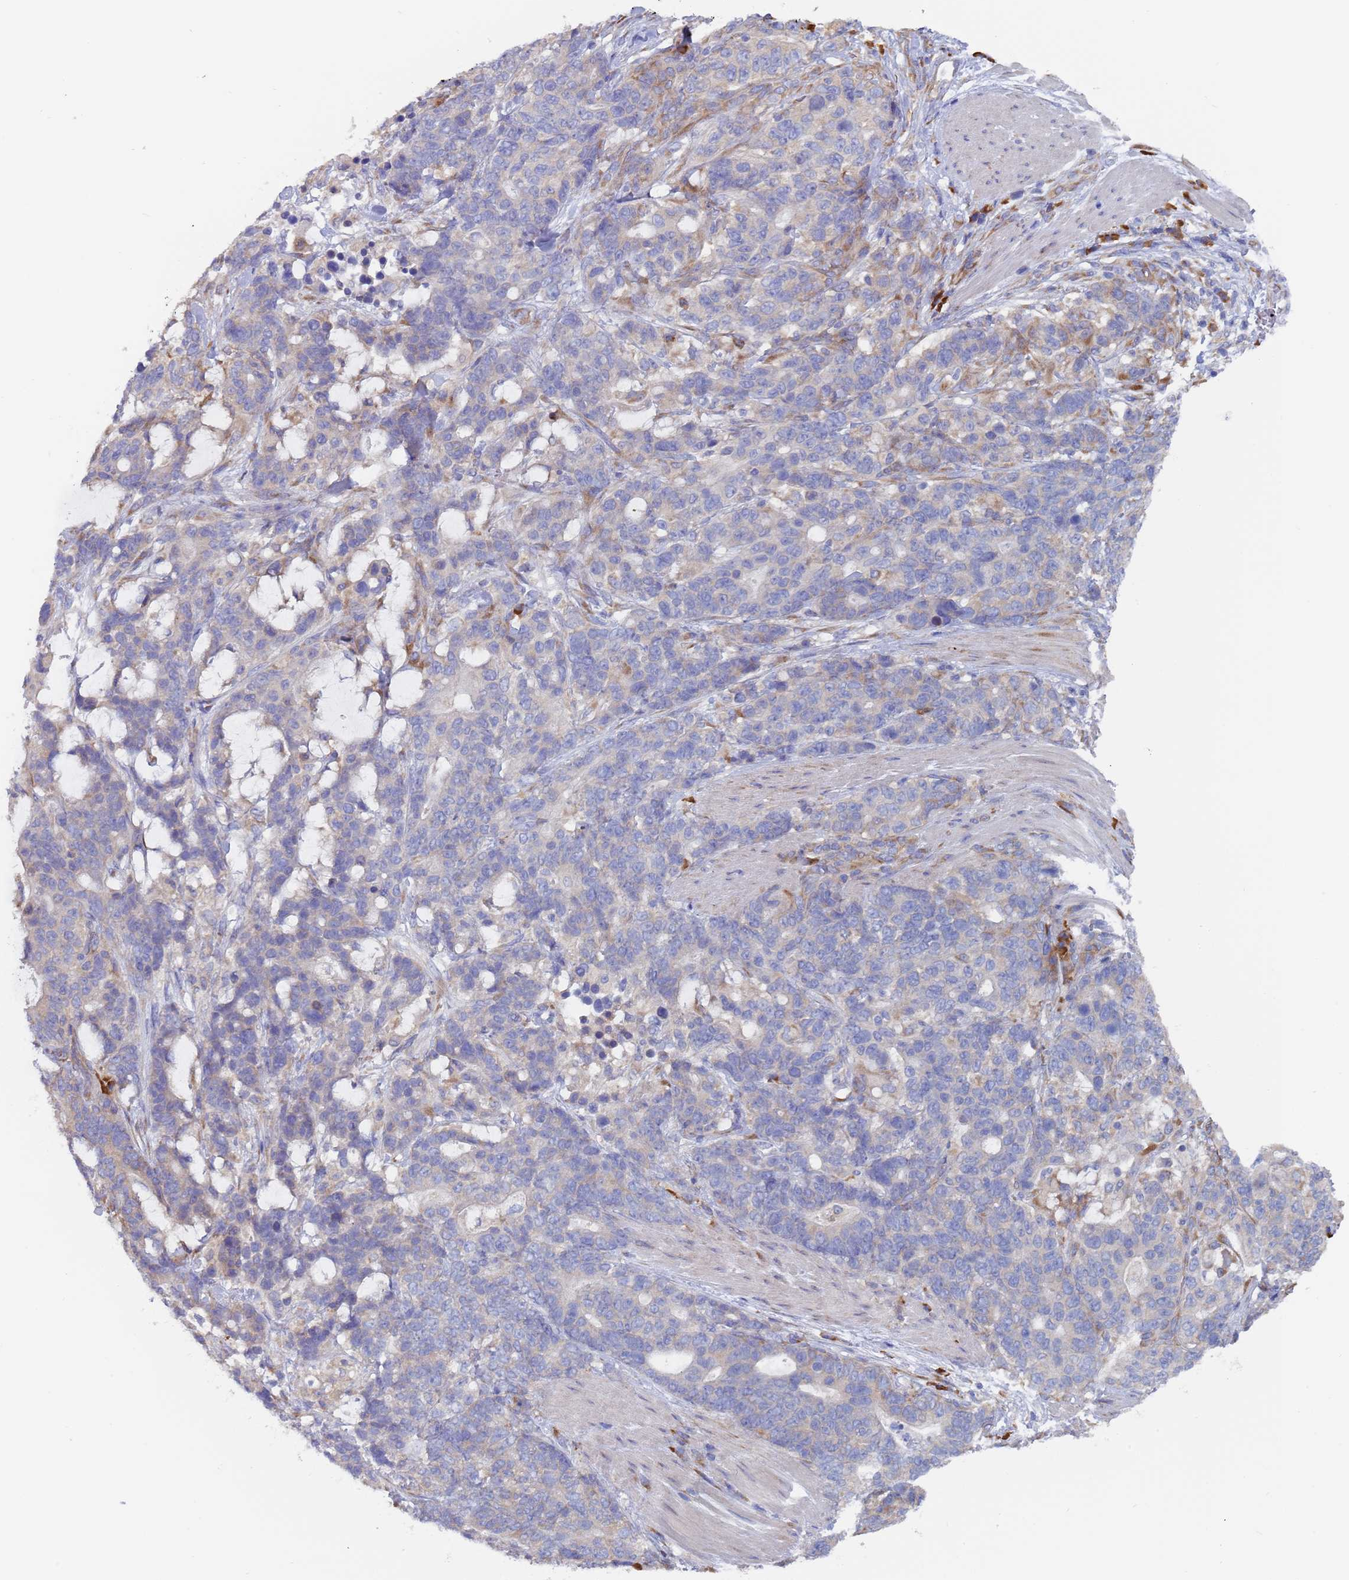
{"staining": {"intensity": "negative", "quantity": "none", "location": "none"}, "tissue": "stomach cancer", "cell_type": "Tumor cells", "image_type": "cancer", "snomed": [{"axis": "morphology", "description": "Normal tissue, NOS"}, {"axis": "morphology", "description": "Adenocarcinoma, NOS"}, {"axis": "topography", "description": "Stomach"}], "caption": "Immunohistochemistry photomicrograph of adenocarcinoma (stomach) stained for a protein (brown), which reveals no expression in tumor cells. Nuclei are stained in blue.", "gene": "ZNF844", "patient": {"sex": "female", "age": 64}}